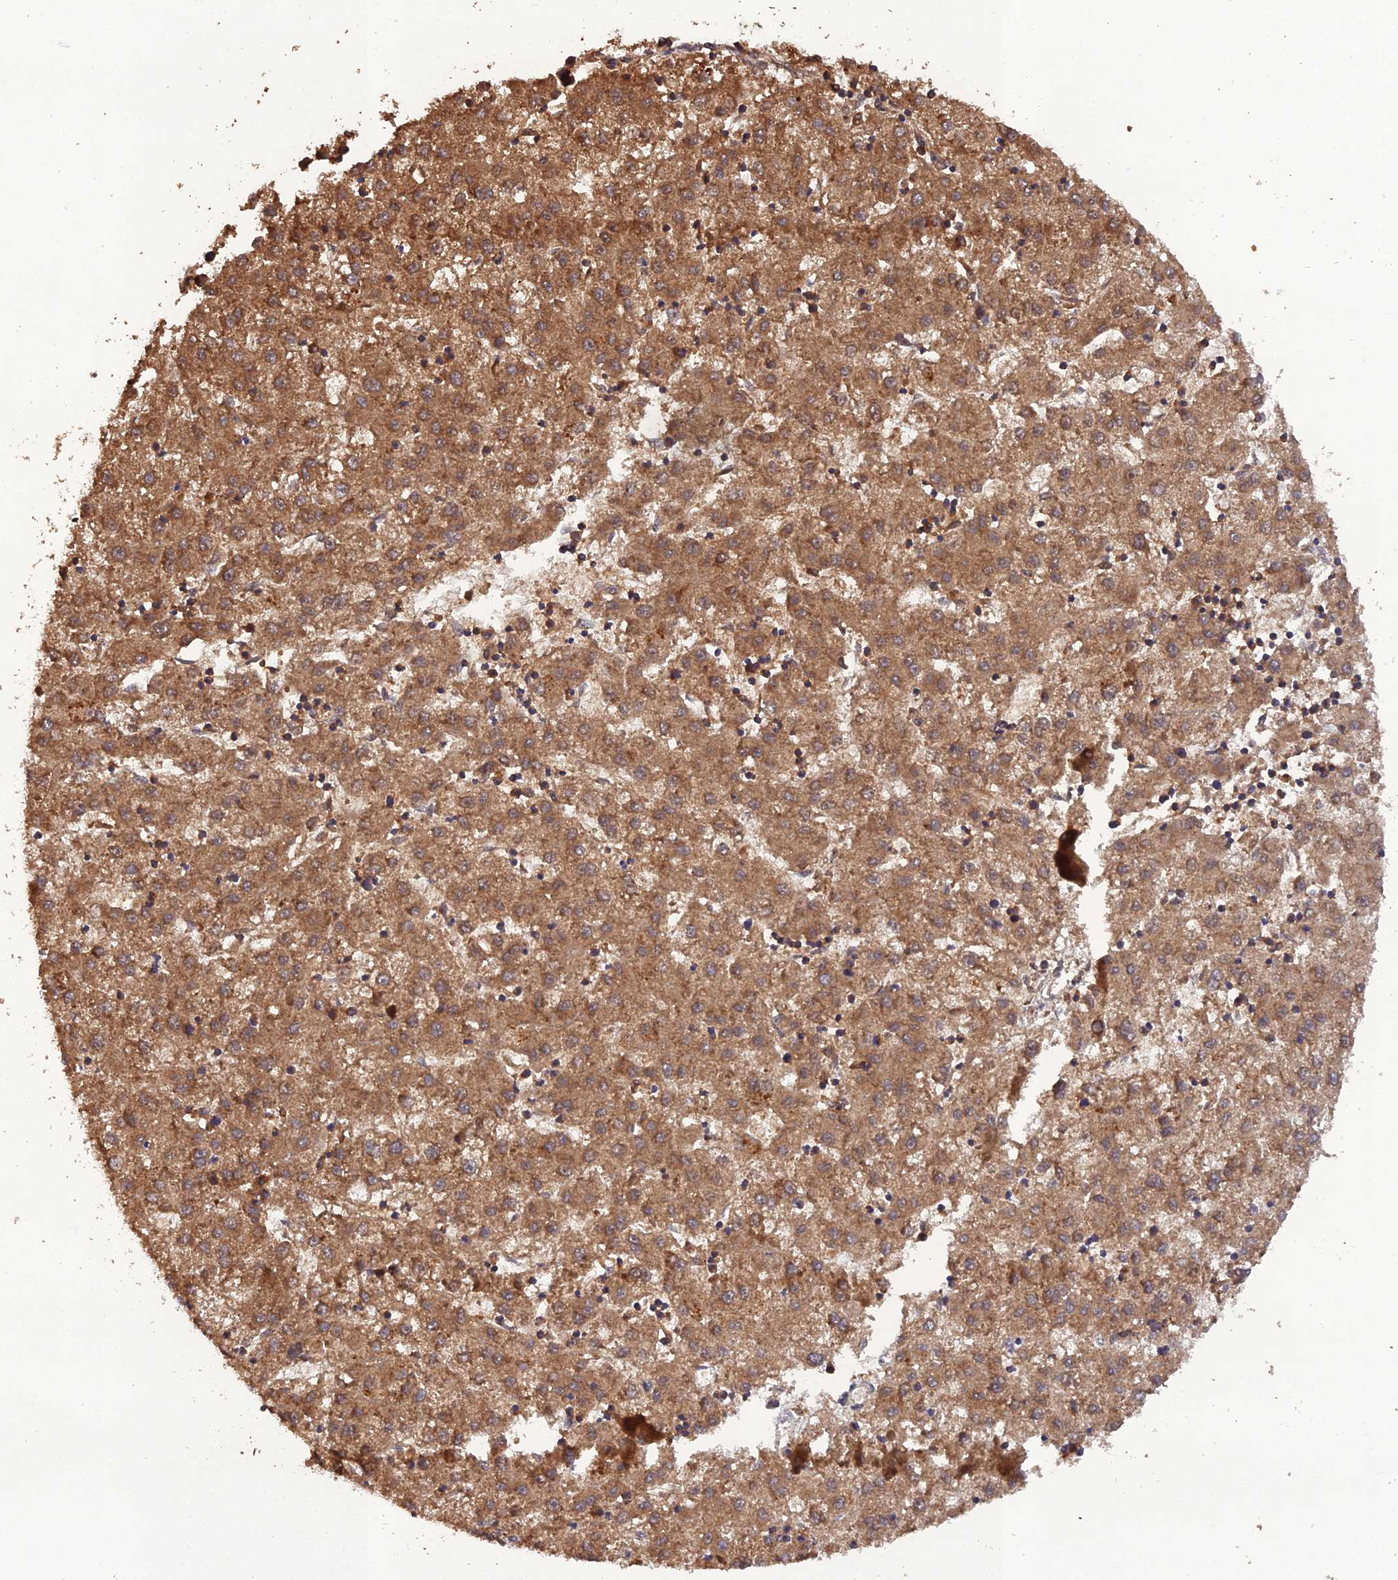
{"staining": {"intensity": "moderate", "quantity": ">75%", "location": "cytoplasmic/membranous"}, "tissue": "liver cancer", "cell_type": "Tumor cells", "image_type": "cancer", "snomed": [{"axis": "morphology", "description": "Carcinoma, Hepatocellular, NOS"}, {"axis": "topography", "description": "Liver"}], "caption": "About >75% of tumor cells in human hepatocellular carcinoma (liver) display moderate cytoplasmic/membranous protein expression as visualized by brown immunohistochemical staining.", "gene": "TMEM258", "patient": {"sex": "male", "age": 72}}